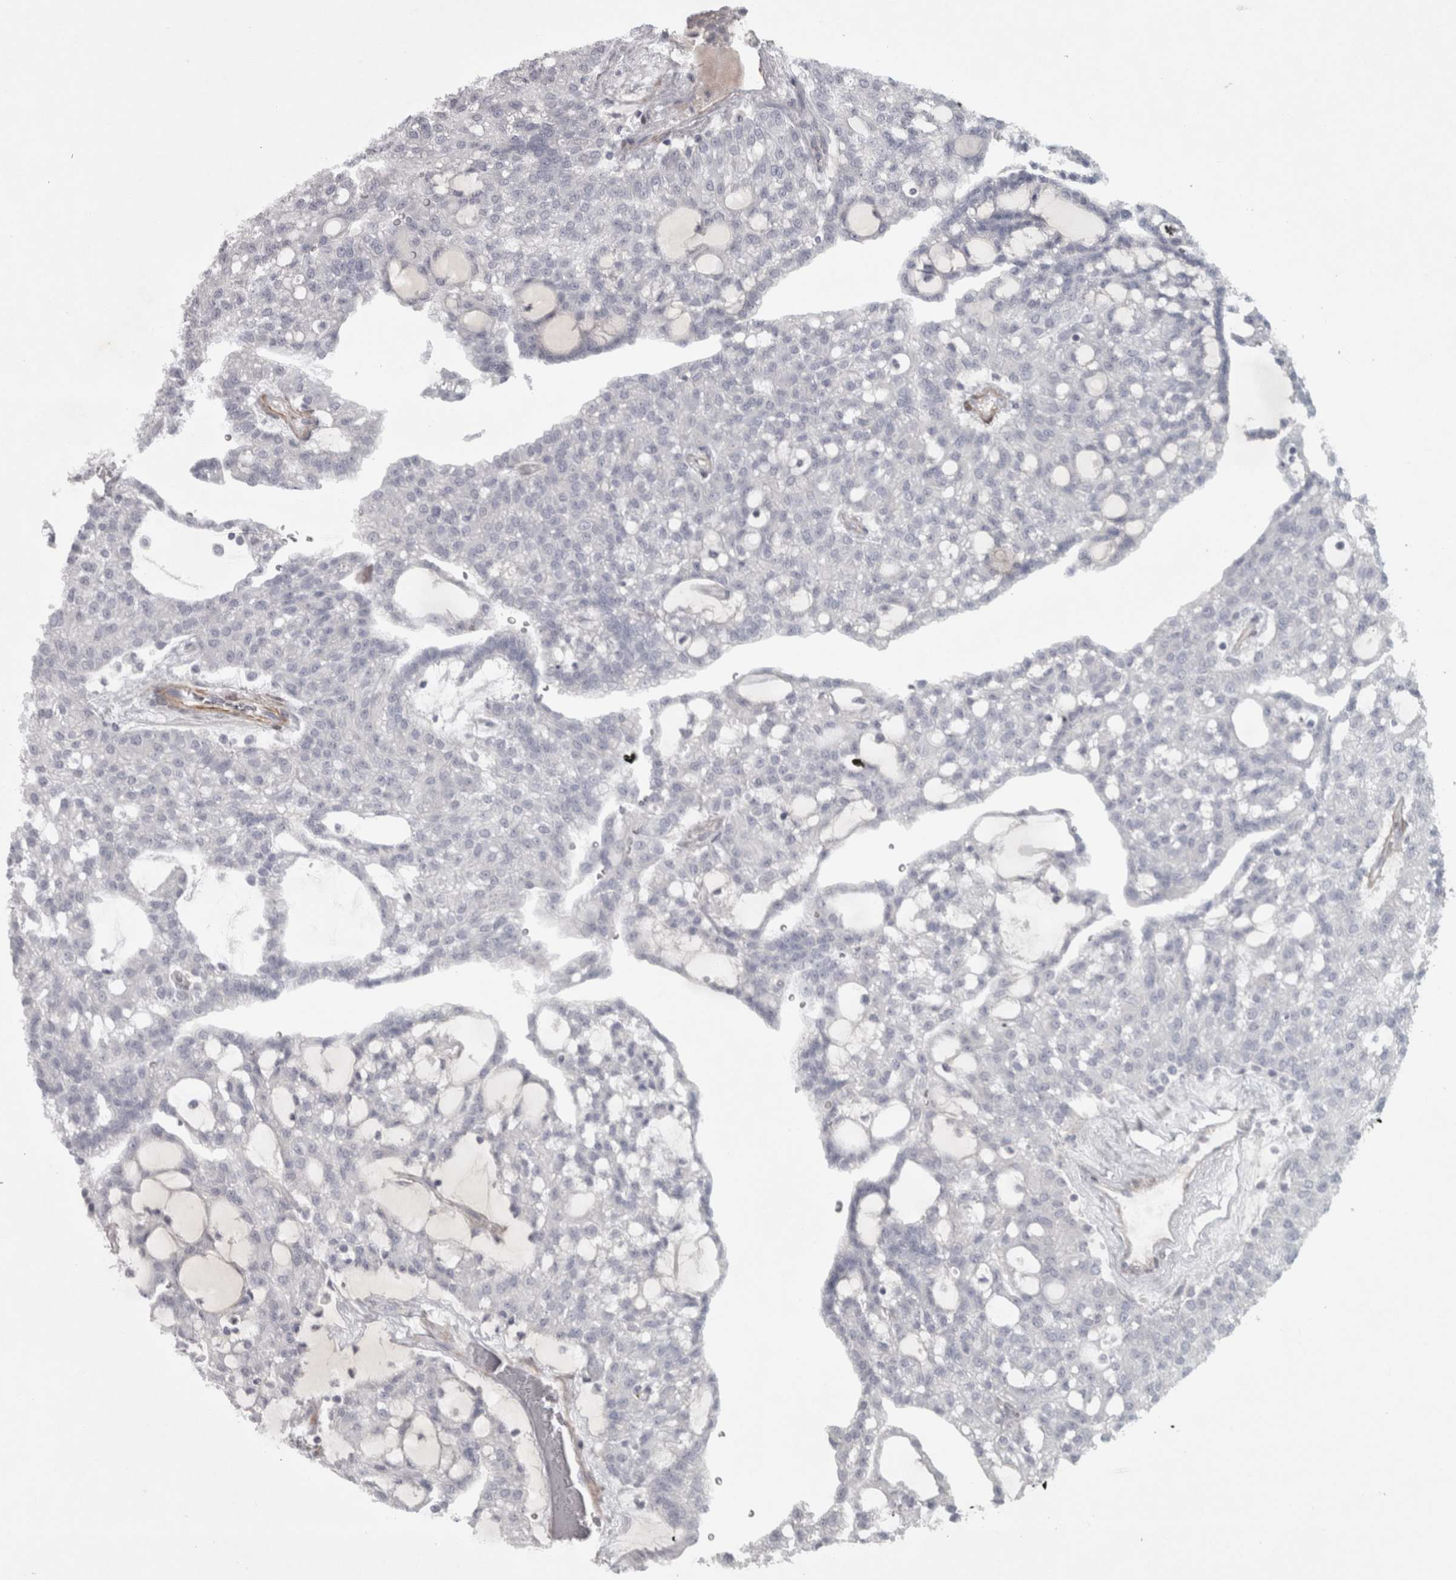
{"staining": {"intensity": "negative", "quantity": "none", "location": "none"}, "tissue": "renal cancer", "cell_type": "Tumor cells", "image_type": "cancer", "snomed": [{"axis": "morphology", "description": "Adenocarcinoma, NOS"}, {"axis": "topography", "description": "Kidney"}], "caption": "A histopathology image of renal cancer stained for a protein displays no brown staining in tumor cells. Nuclei are stained in blue.", "gene": "PPP1R12B", "patient": {"sex": "male", "age": 63}}